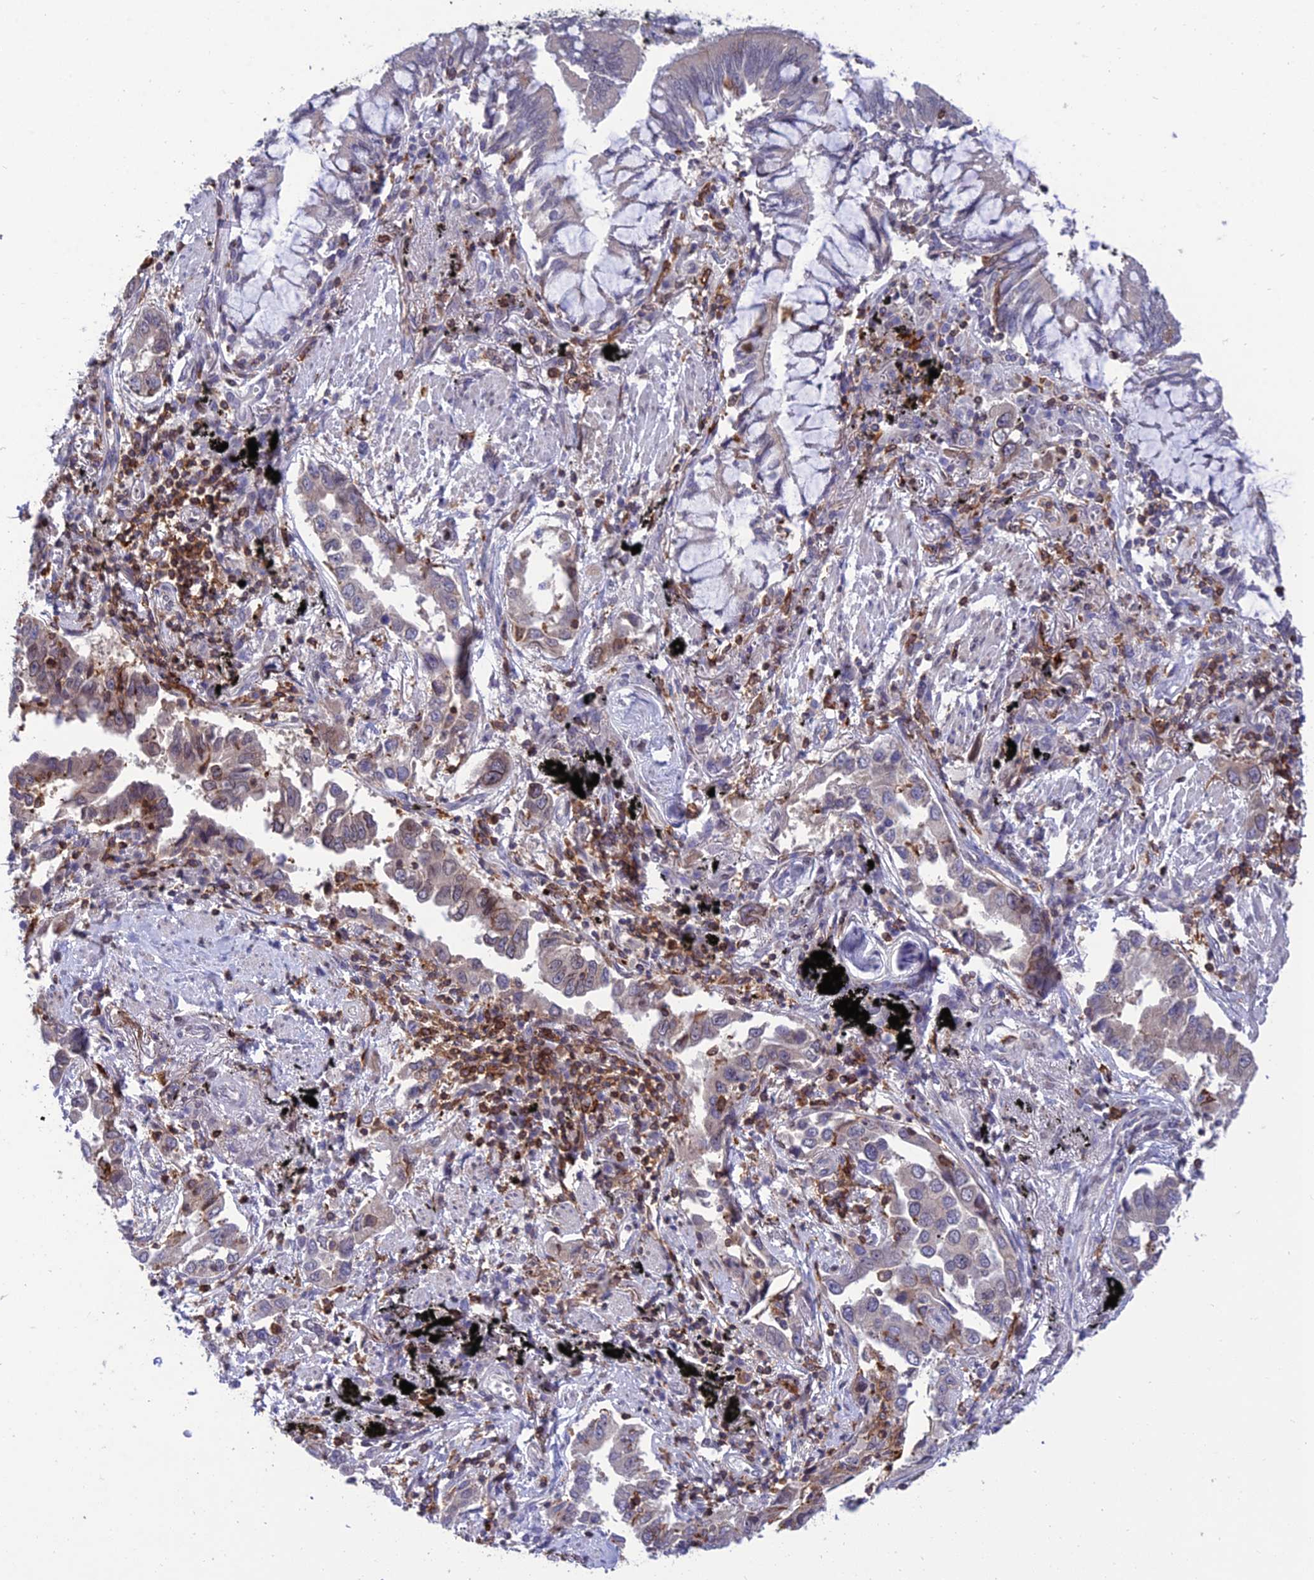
{"staining": {"intensity": "weak", "quantity": "<25%", "location": "cytoplasmic/membranous"}, "tissue": "lung cancer", "cell_type": "Tumor cells", "image_type": "cancer", "snomed": [{"axis": "morphology", "description": "Adenocarcinoma, NOS"}, {"axis": "topography", "description": "Lung"}], "caption": "The immunohistochemistry (IHC) photomicrograph has no significant expression in tumor cells of lung cancer tissue. Brightfield microscopy of IHC stained with DAB (3,3'-diaminobenzidine) (brown) and hematoxylin (blue), captured at high magnification.", "gene": "FAM76A", "patient": {"sex": "male", "age": 67}}